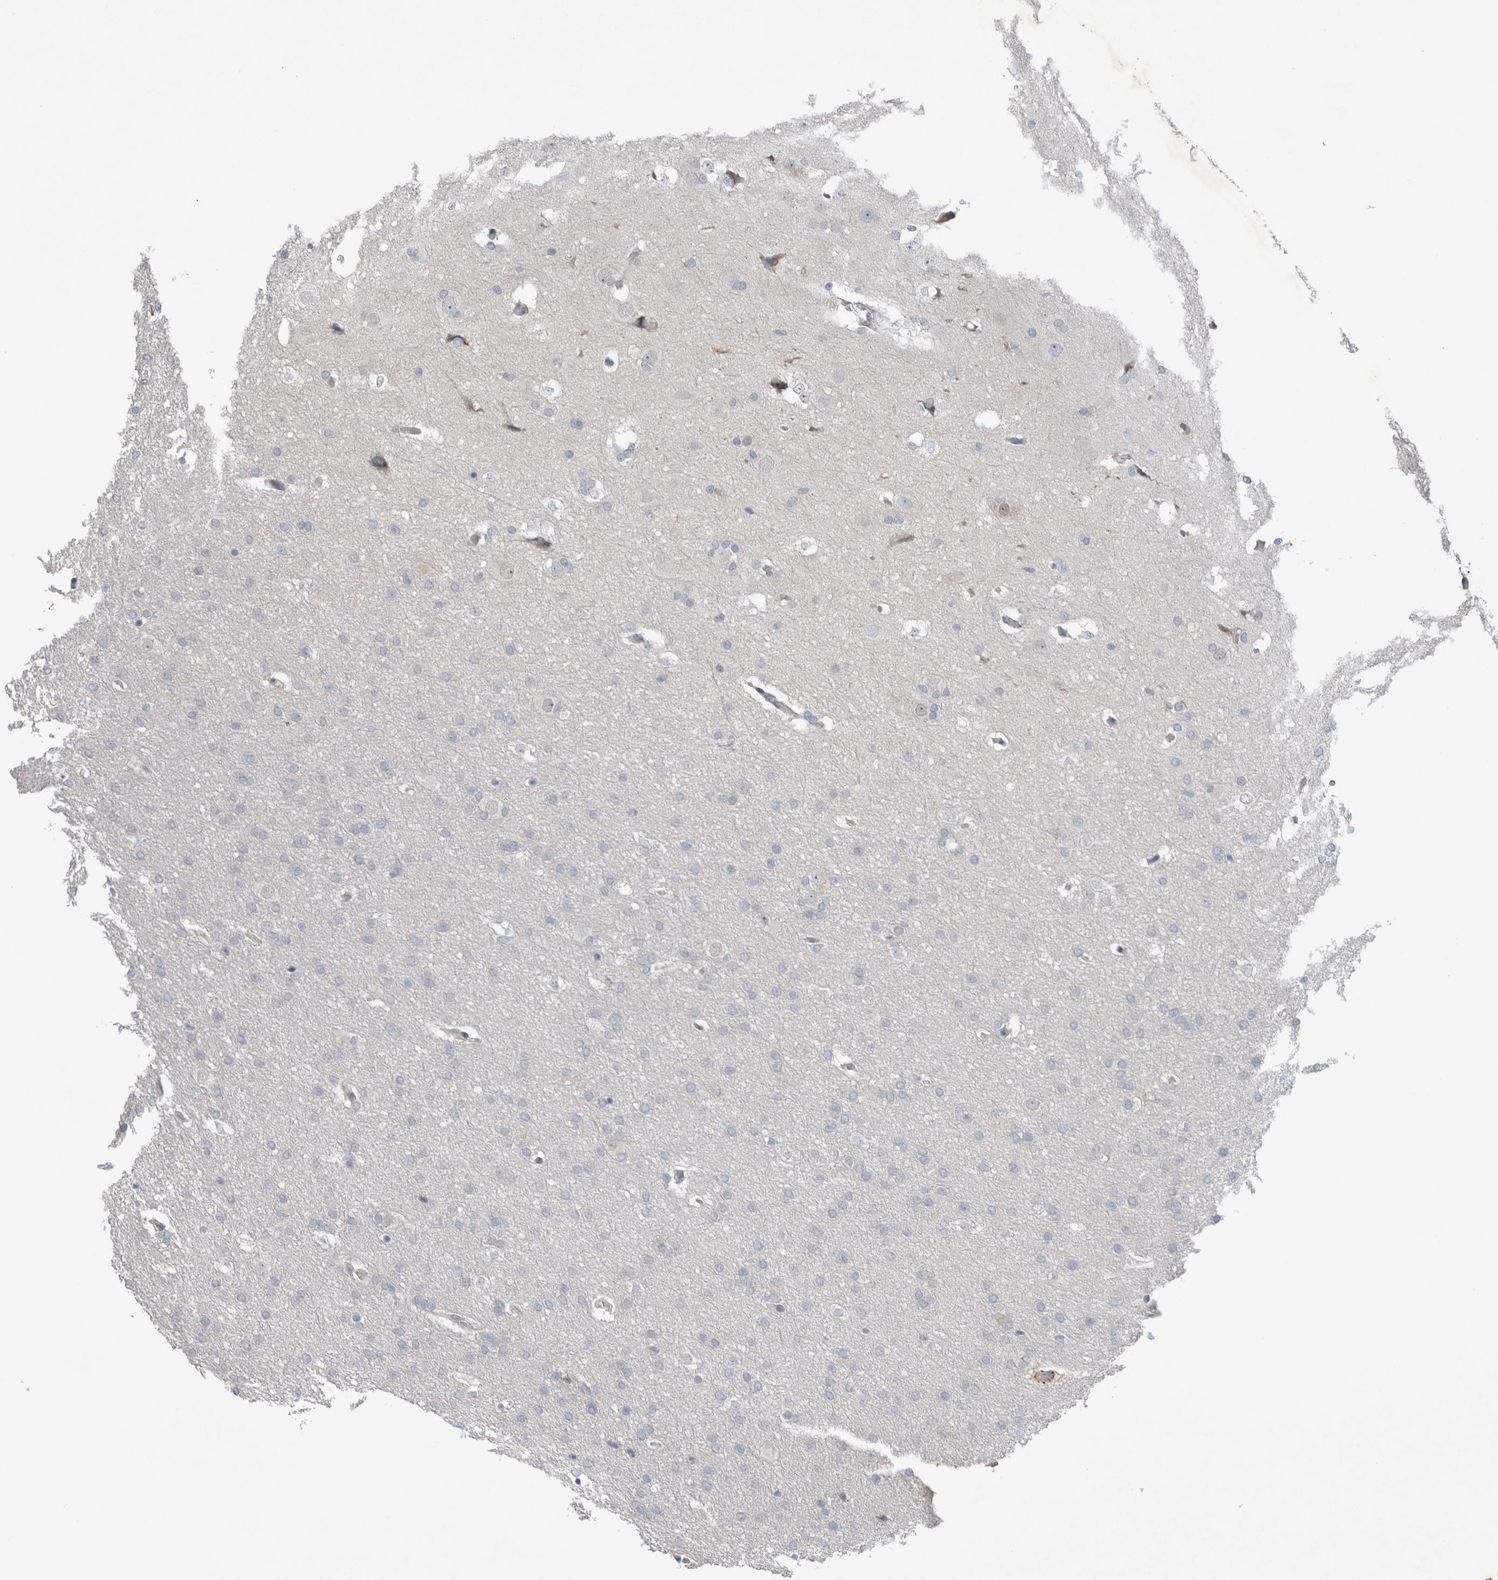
{"staining": {"intensity": "negative", "quantity": "none", "location": "none"}, "tissue": "glioma", "cell_type": "Tumor cells", "image_type": "cancer", "snomed": [{"axis": "morphology", "description": "Glioma, malignant, Low grade"}, {"axis": "topography", "description": "Brain"}], "caption": "Tumor cells show no significant staining in malignant glioma (low-grade).", "gene": "JADE2", "patient": {"sex": "female", "age": 37}}